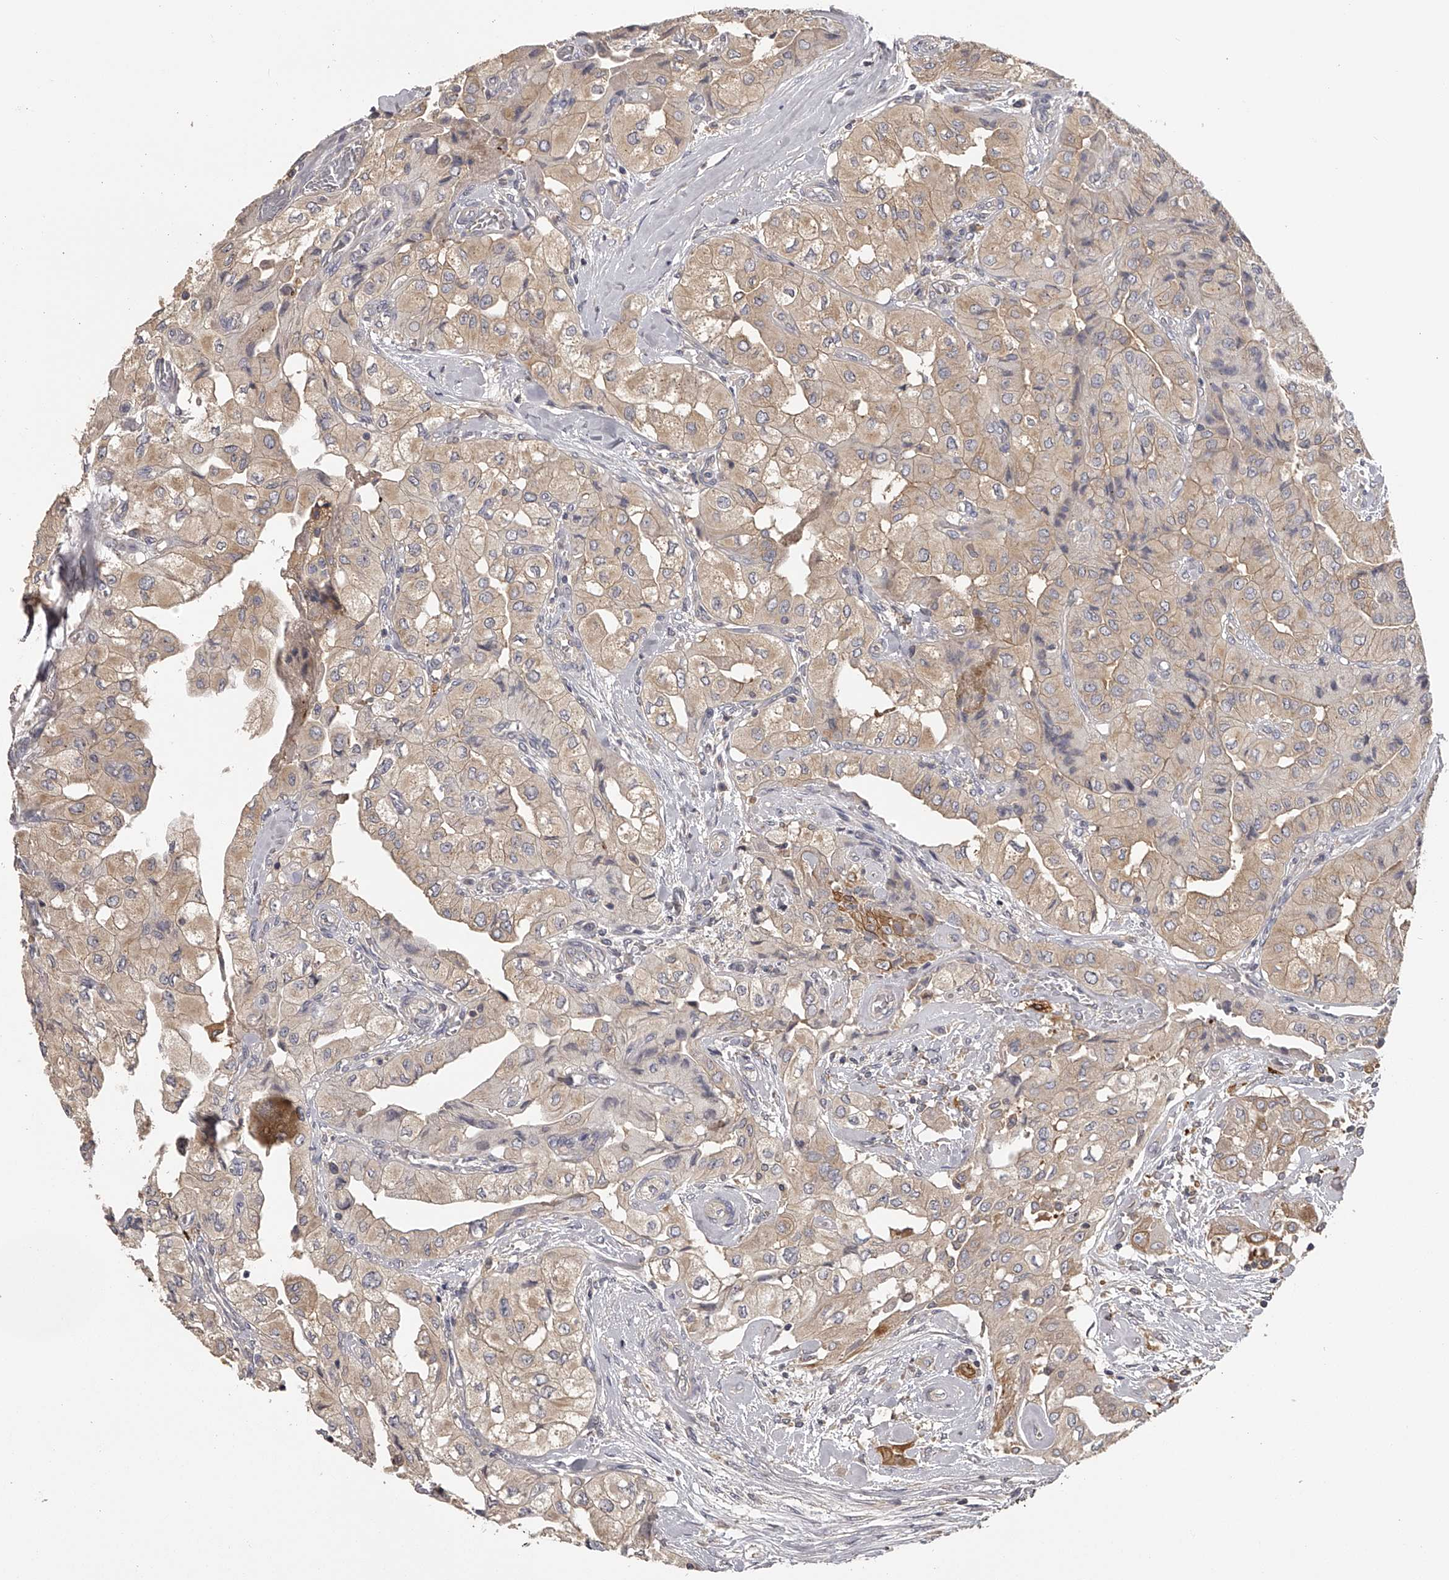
{"staining": {"intensity": "weak", "quantity": "<25%", "location": "cytoplasmic/membranous"}, "tissue": "thyroid cancer", "cell_type": "Tumor cells", "image_type": "cancer", "snomed": [{"axis": "morphology", "description": "Papillary adenocarcinoma, NOS"}, {"axis": "topography", "description": "Thyroid gland"}], "caption": "A photomicrograph of thyroid papillary adenocarcinoma stained for a protein reveals no brown staining in tumor cells.", "gene": "TNN", "patient": {"sex": "female", "age": 59}}